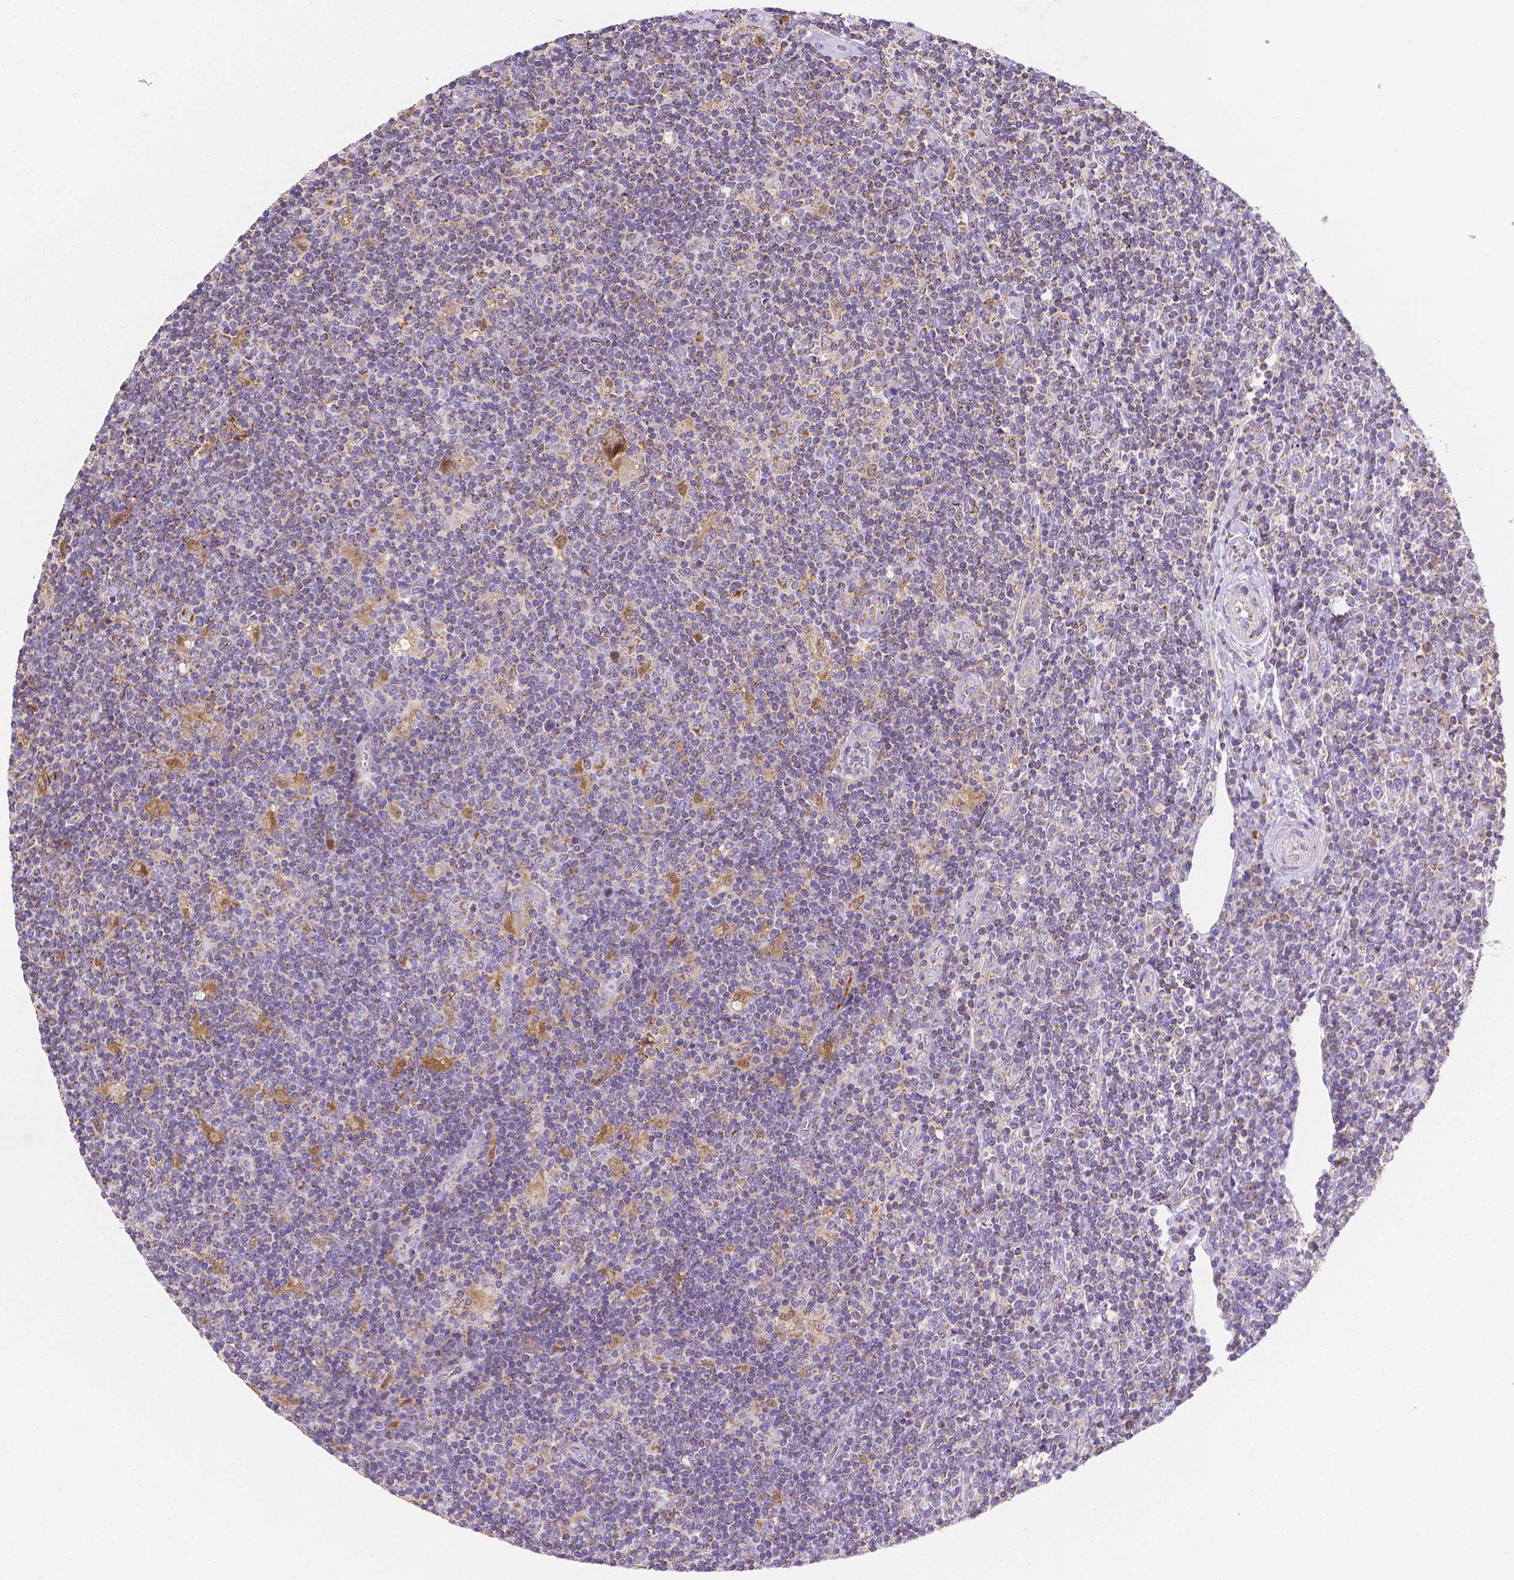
{"staining": {"intensity": "moderate", "quantity": "25%-75%", "location": "cytoplasmic/membranous"}, "tissue": "lymphoma", "cell_type": "Tumor cells", "image_type": "cancer", "snomed": [{"axis": "morphology", "description": "Hodgkin's disease, NOS"}, {"axis": "topography", "description": "Lymph node"}], "caption": "The micrograph exhibits a brown stain indicating the presence of a protein in the cytoplasmic/membranous of tumor cells in lymphoma.", "gene": "SGTB", "patient": {"sex": "male", "age": 40}}